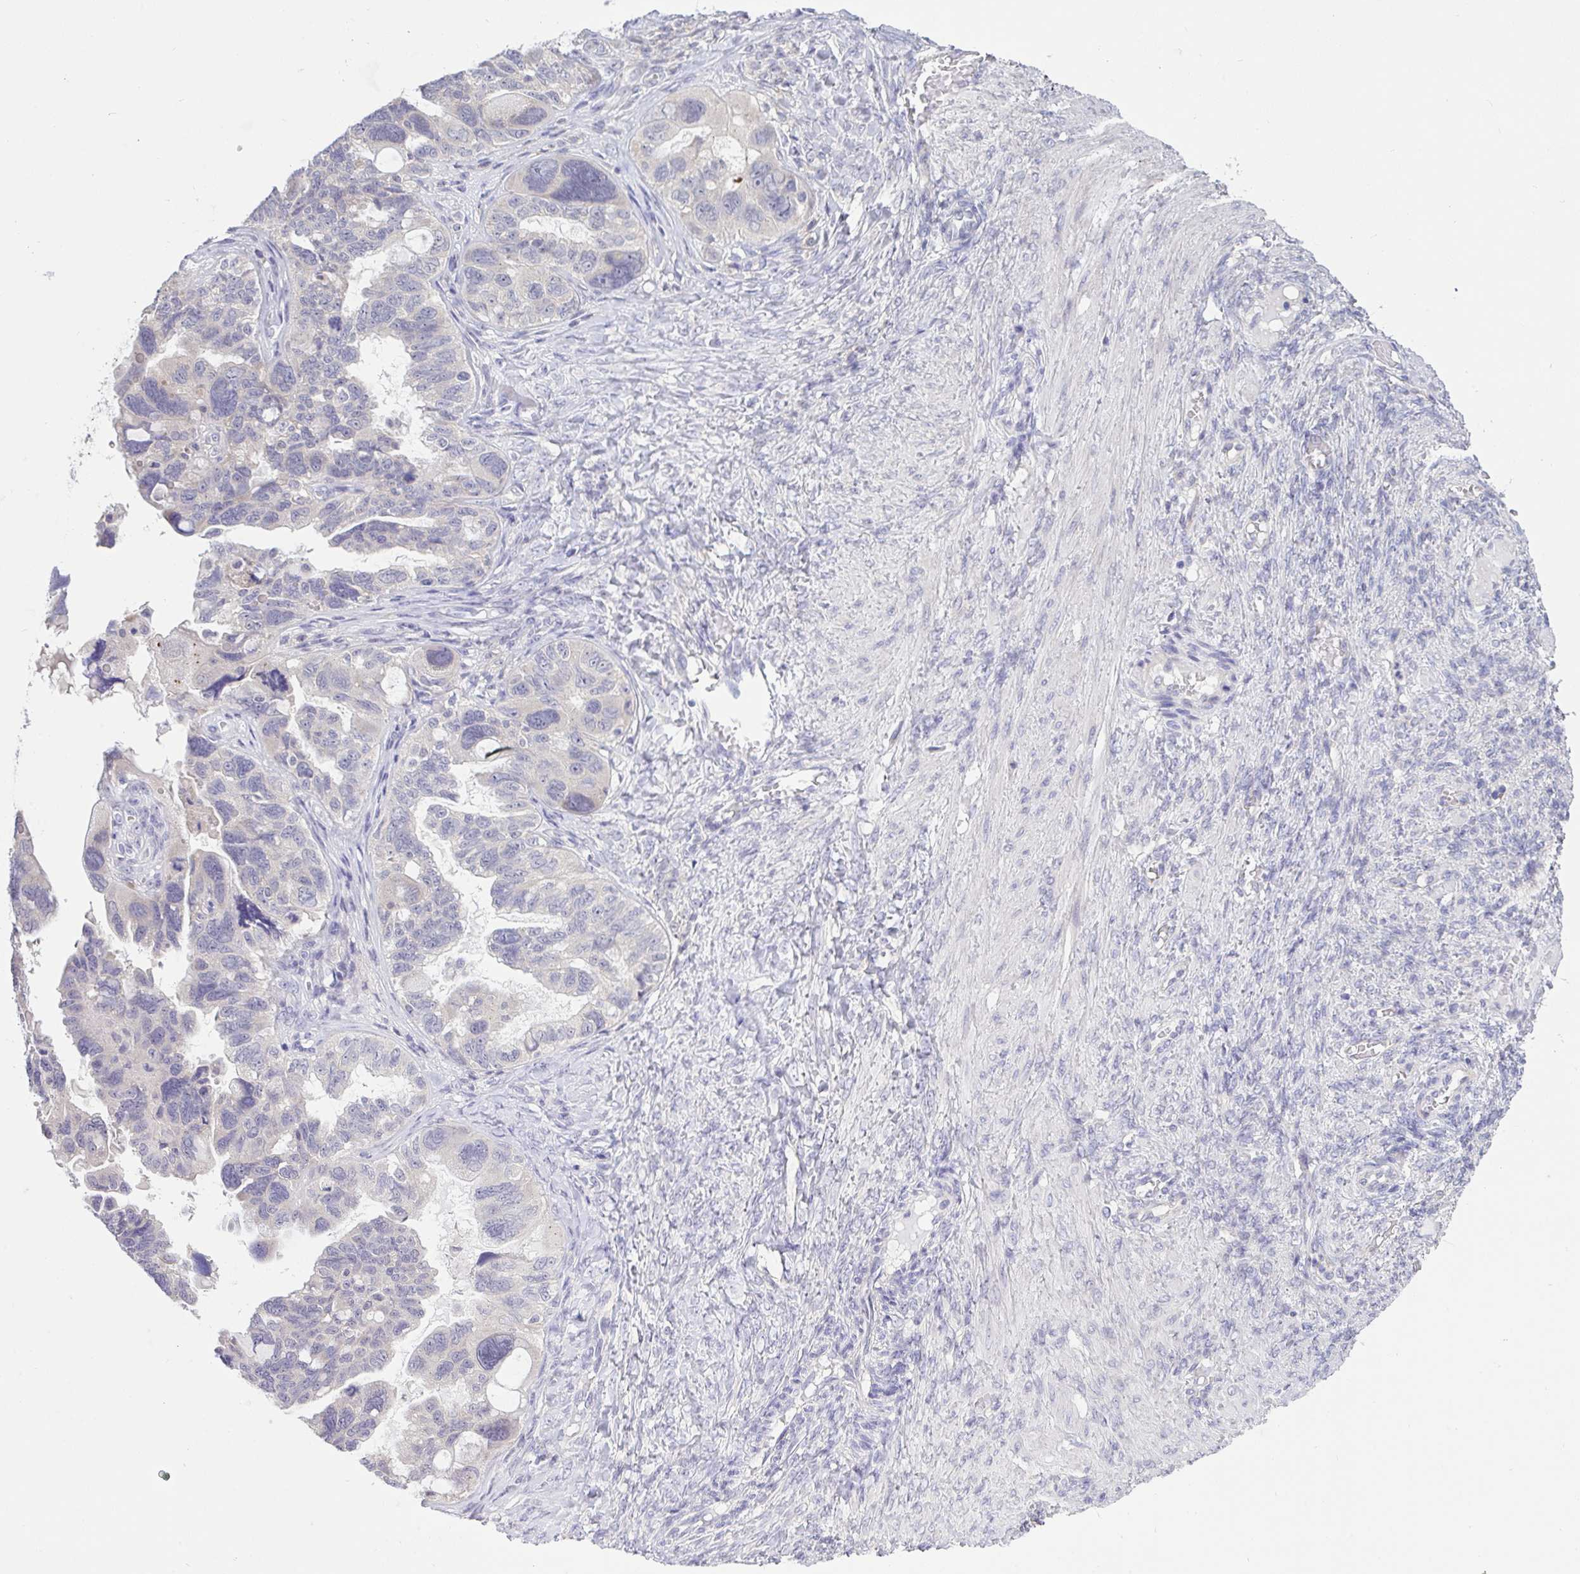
{"staining": {"intensity": "negative", "quantity": "none", "location": "none"}, "tissue": "ovarian cancer", "cell_type": "Tumor cells", "image_type": "cancer", "snomed": [{"axis": "morphology", "description": "Cystadenocarcinoma, serous, NOS"}, {"axis": "topography", "description": "Ovary"}], "caption": "Tumor cells show no significant protein staining in ovarian cancer (serous cystadenocarcinoma). The staining is performed using DAB brown chromogen with nuclei counter-stained in using hematoxylin.", "gene": "TMEM41A", "patient": {"sex": "female", "age": 60}}